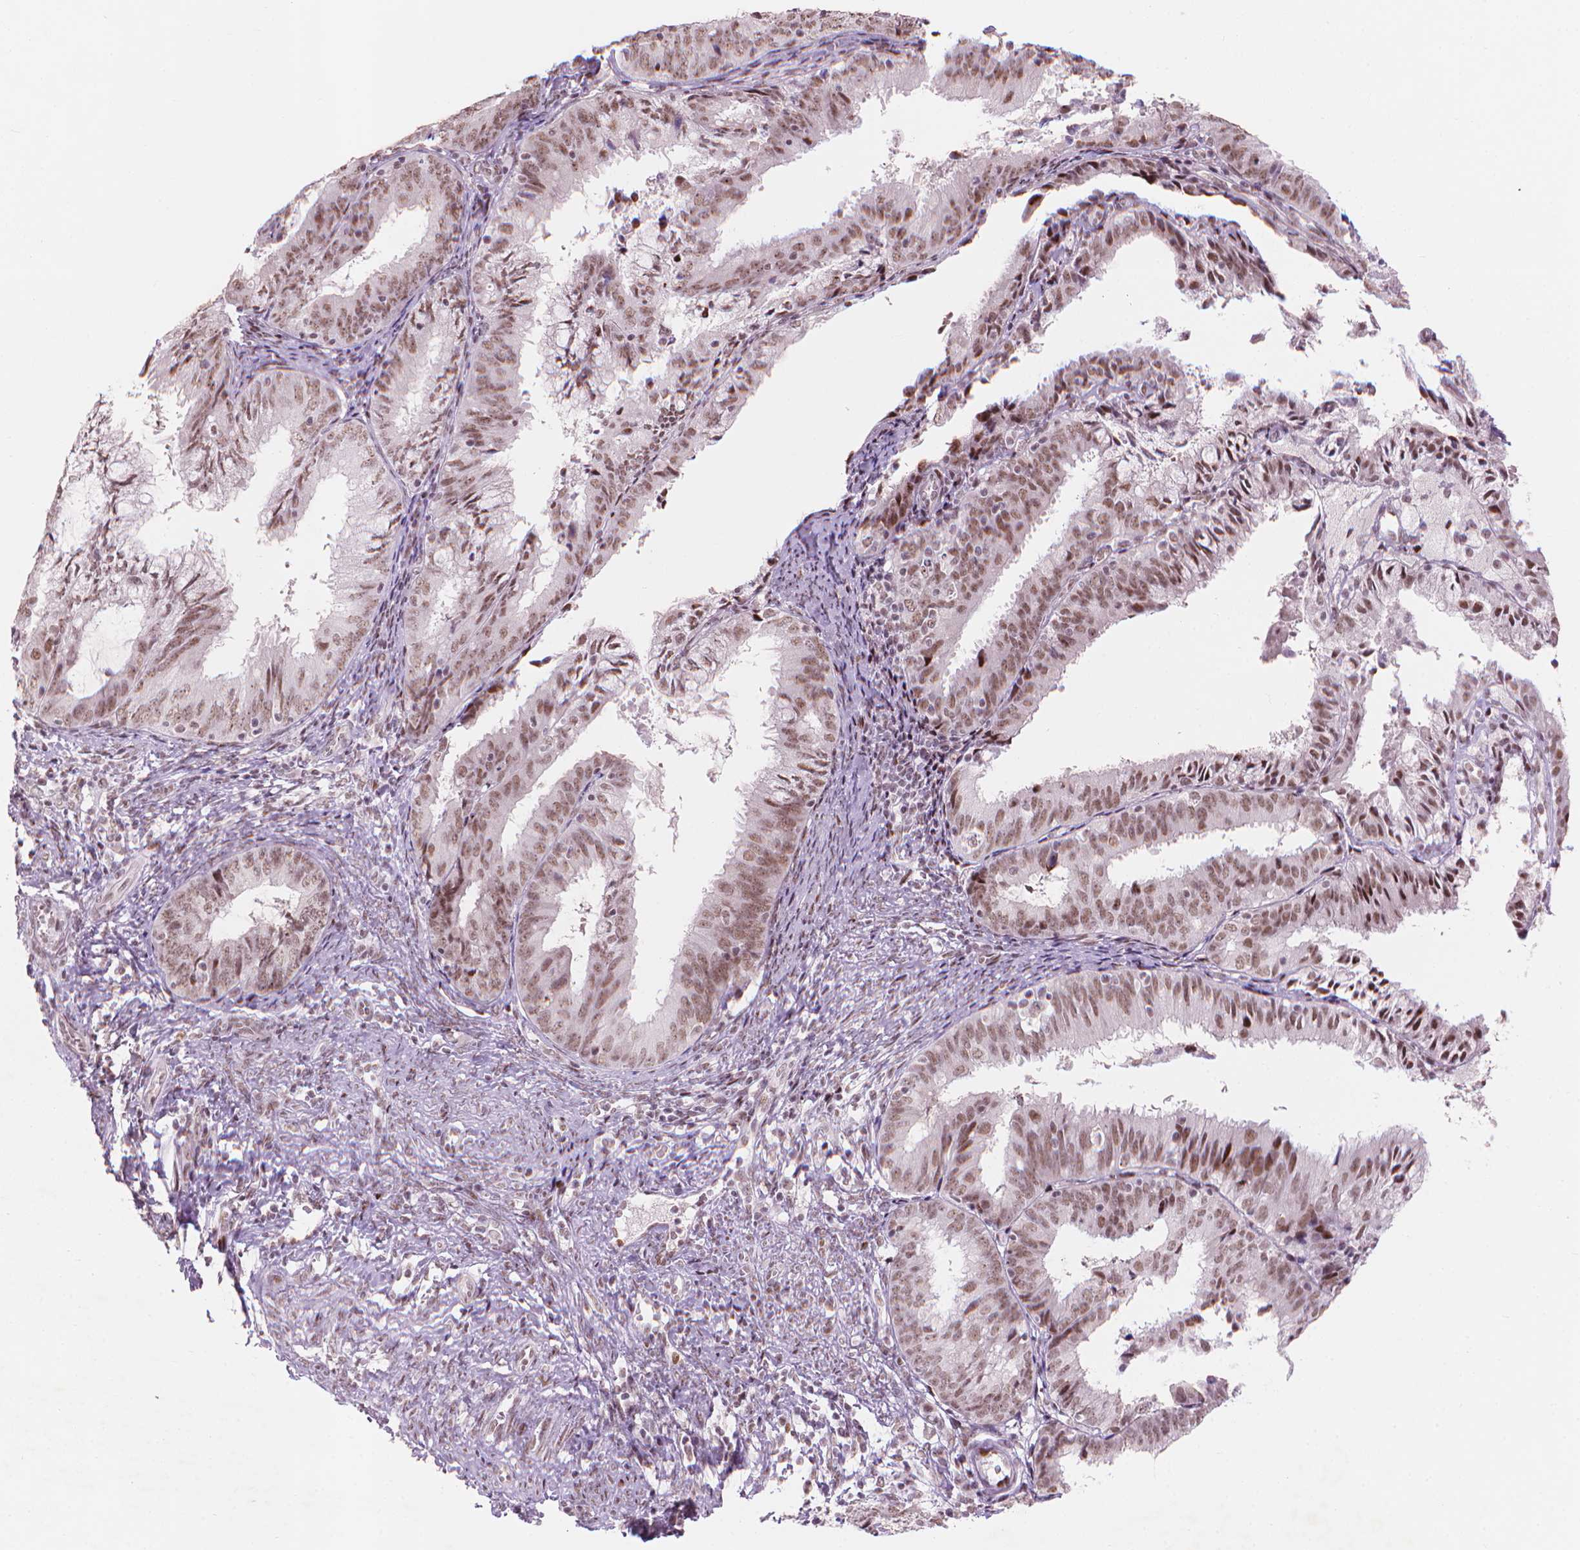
{"staining": {"intensity": "moderate", "quantity": ">75%", "location": "nuclear"}, "tissue": "endometrial cancer", "cell_type": "Tumor cells", "image_type": "cancer", "snomed": [{"axis": "morphology", "description": "Adenocarcinoma, NOS"}, {"axis": "topography", "description": "Endometrium"}], "caption": "Tumor cells demonstrate medium levels of moderate nuclear staining in approximately >75% of cells in human endometrial adenocarcinoma.", "gene": "HES7", "patient": {"sex": "female", "age": 57}}